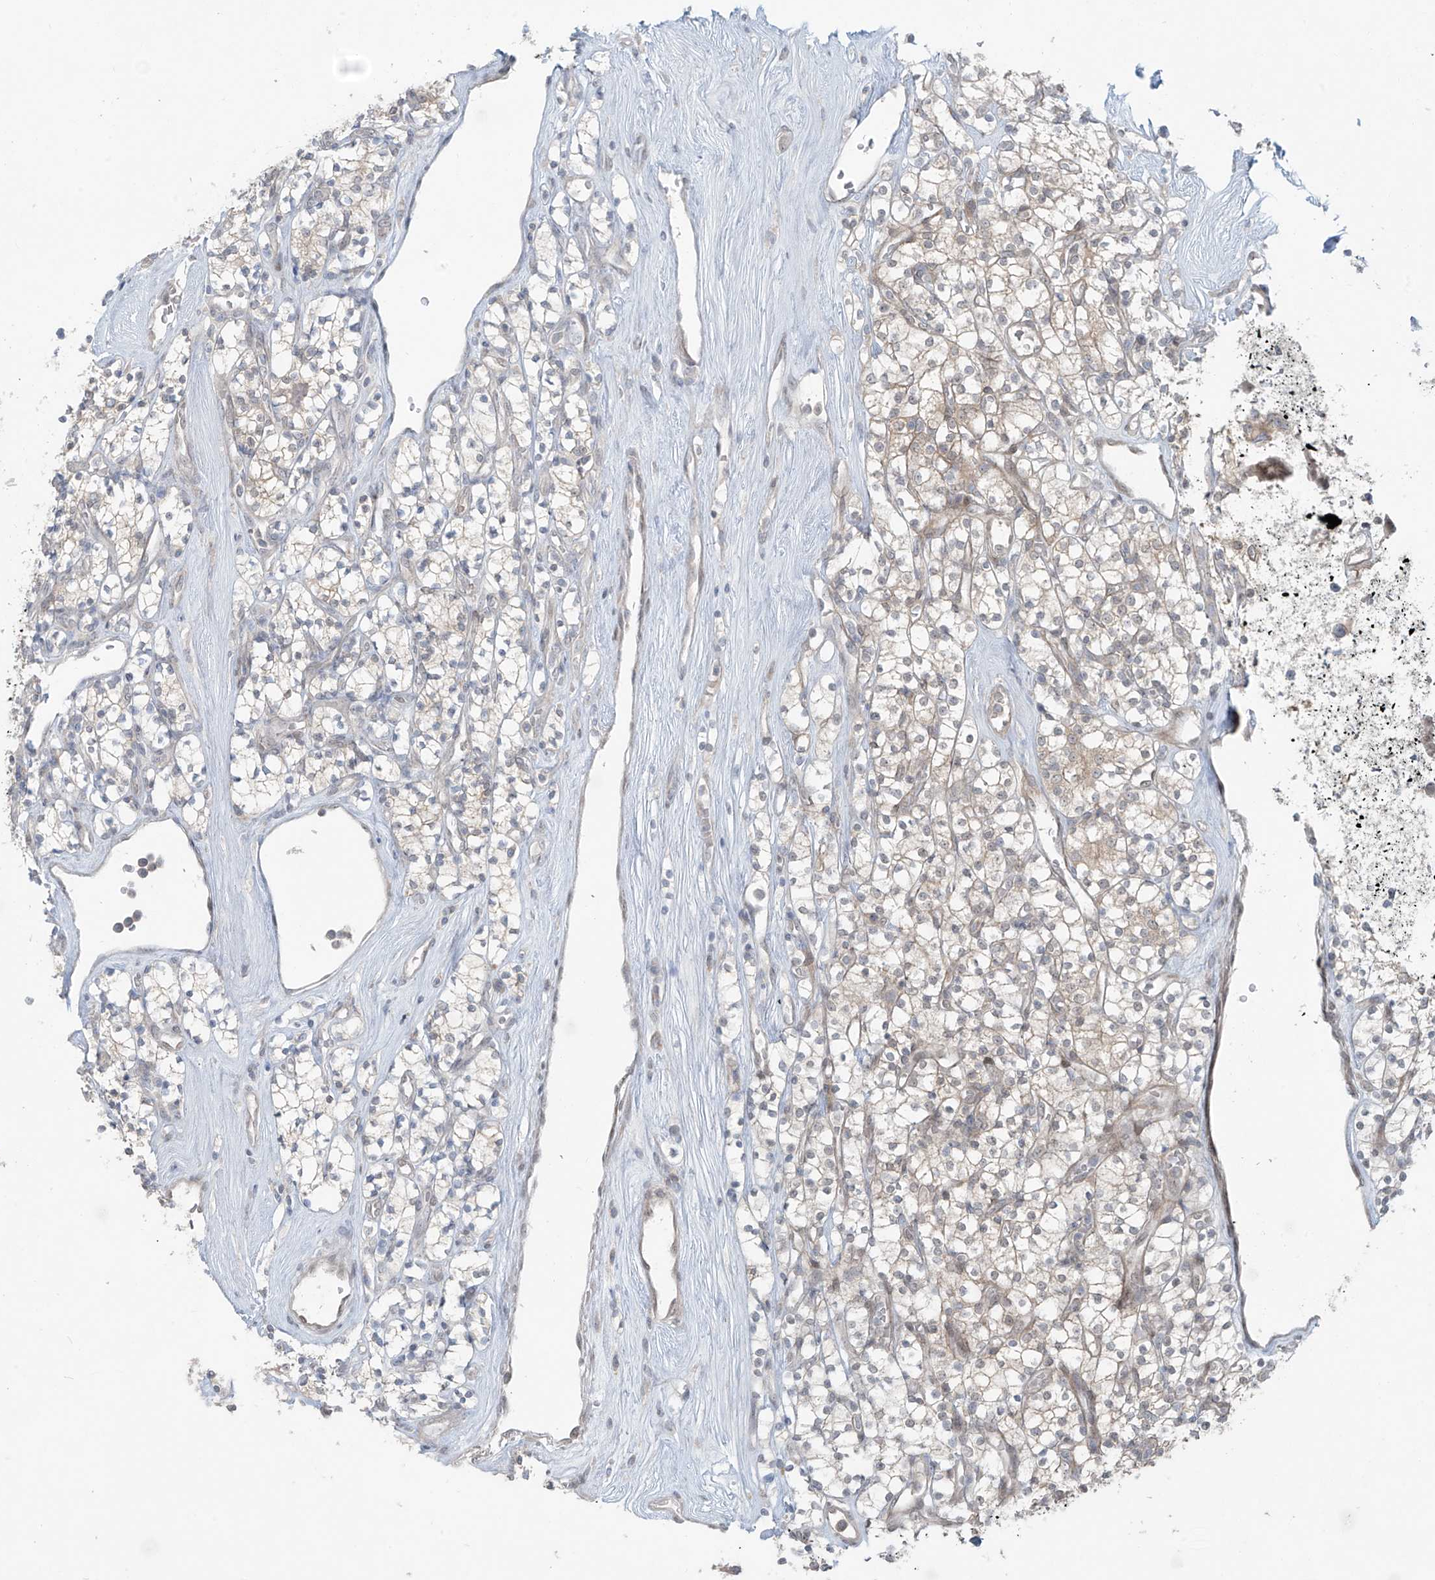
{"staining": {"intensity": "weak", "quantity": ">75%", "location": "cytoplasmic/membranous"}, "tissue": "renal cancer", "cell_type": "Tumor cells", "image_type": "cancer", "snomed": [{"axis": "morphology", "description": "Adenocarcinoma, NOS"}, {"axis": "topography", "description": "Kidney"}], "caption": "DAB immunohistochemical staining of renal cancer (adenocarcinoma) demonstrates weak cytoplasmic/membranous protein expression in approximately >75% of tumor cells.", "gene": "PPAT", "patient": {"sex": "male", "age": 77}}